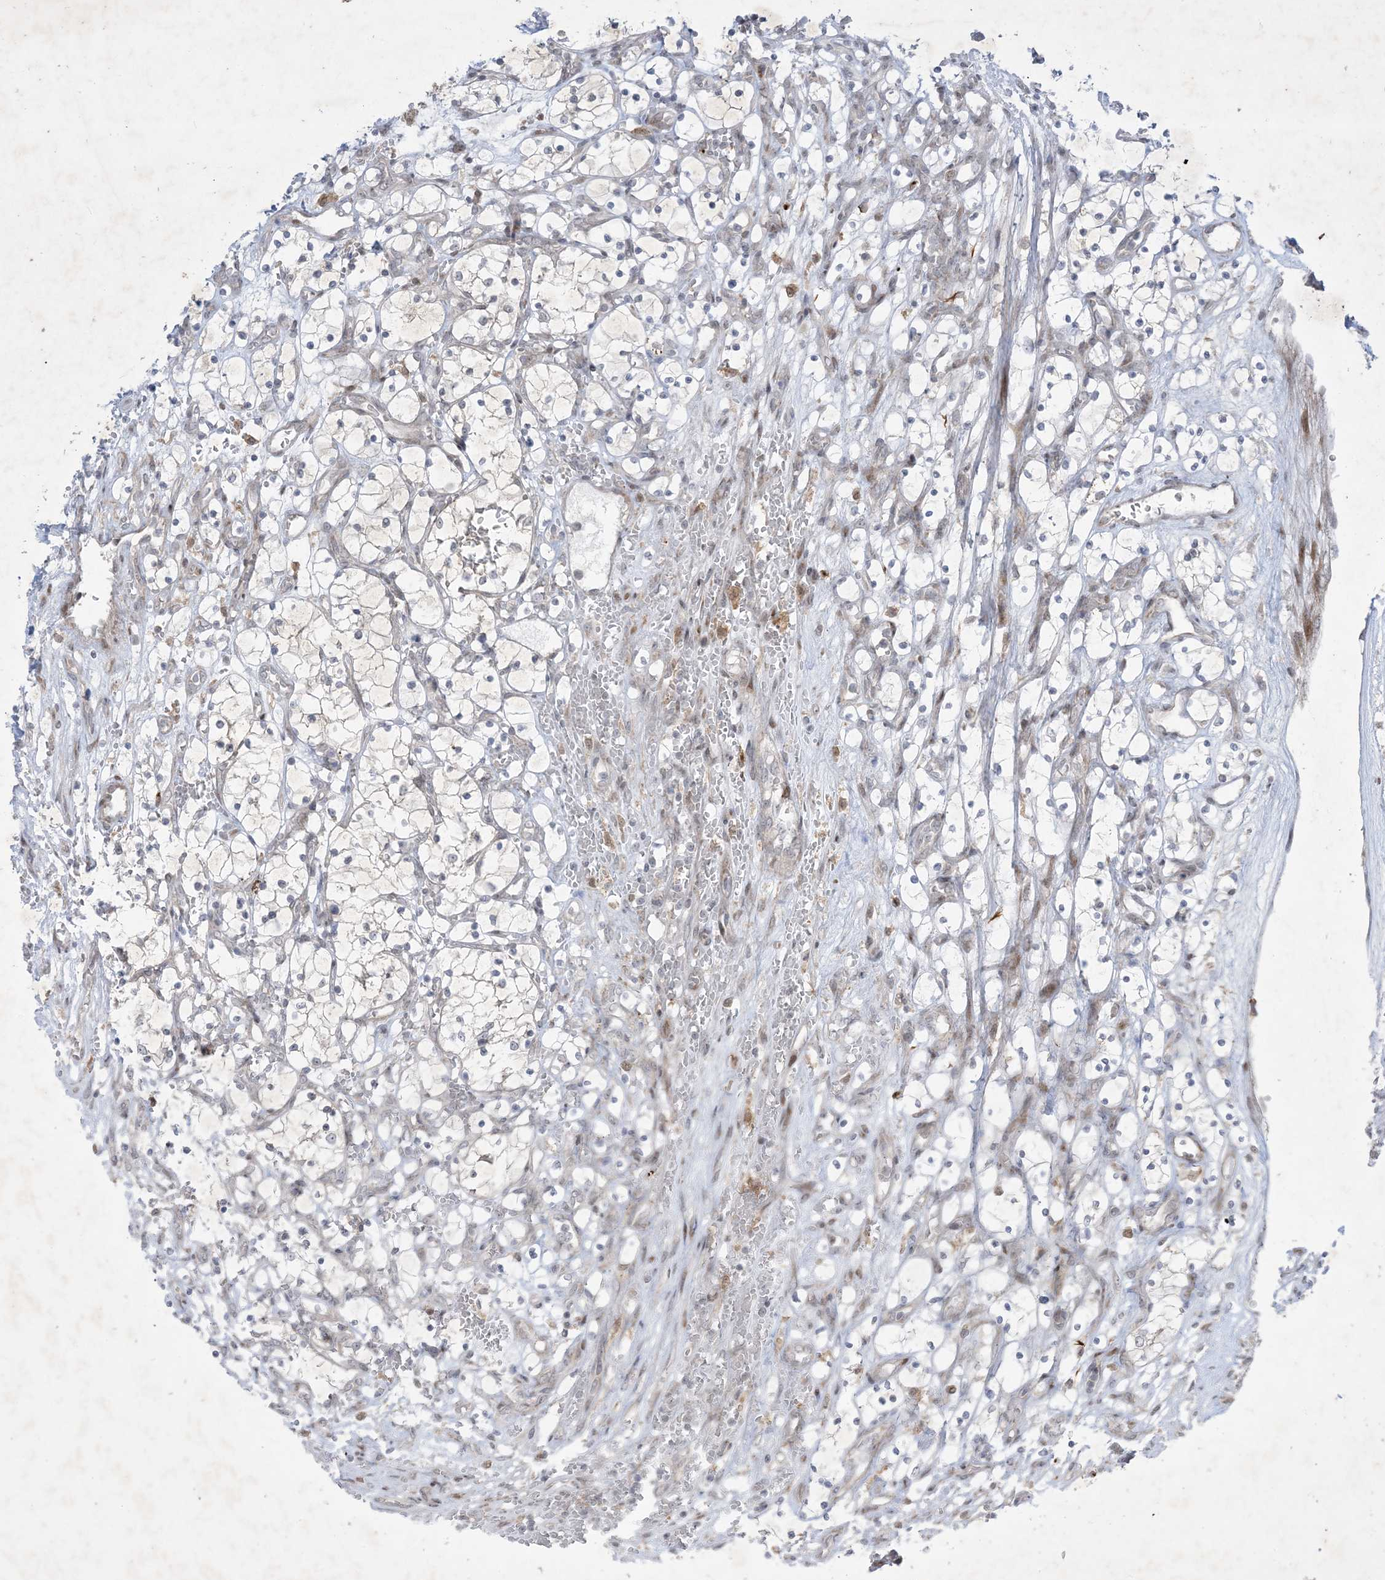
{"staining": {"intensity": "negative", "quantity": "none", "location": "none"}, "tissue": "renal cancer", "cell_type": "Tumor cells", "image_type": "cancer", "snomed": [{"axis": "morphology", "description": "Adenocarcinoma, NOS"}, {"axis": "topography", "description": "Kidney"}], "caption": "Immunohistochemical staining of renal cancer (adenocarcinoma) displays no significant staining in tumor cells. (Stains: DAB immunohistochemistry with hematoxylin counter stain, Microscopy: brightfield microscopy at high magnification).", "gene": "SOGA3", "patient": {"sex": "female", "age": 69}}